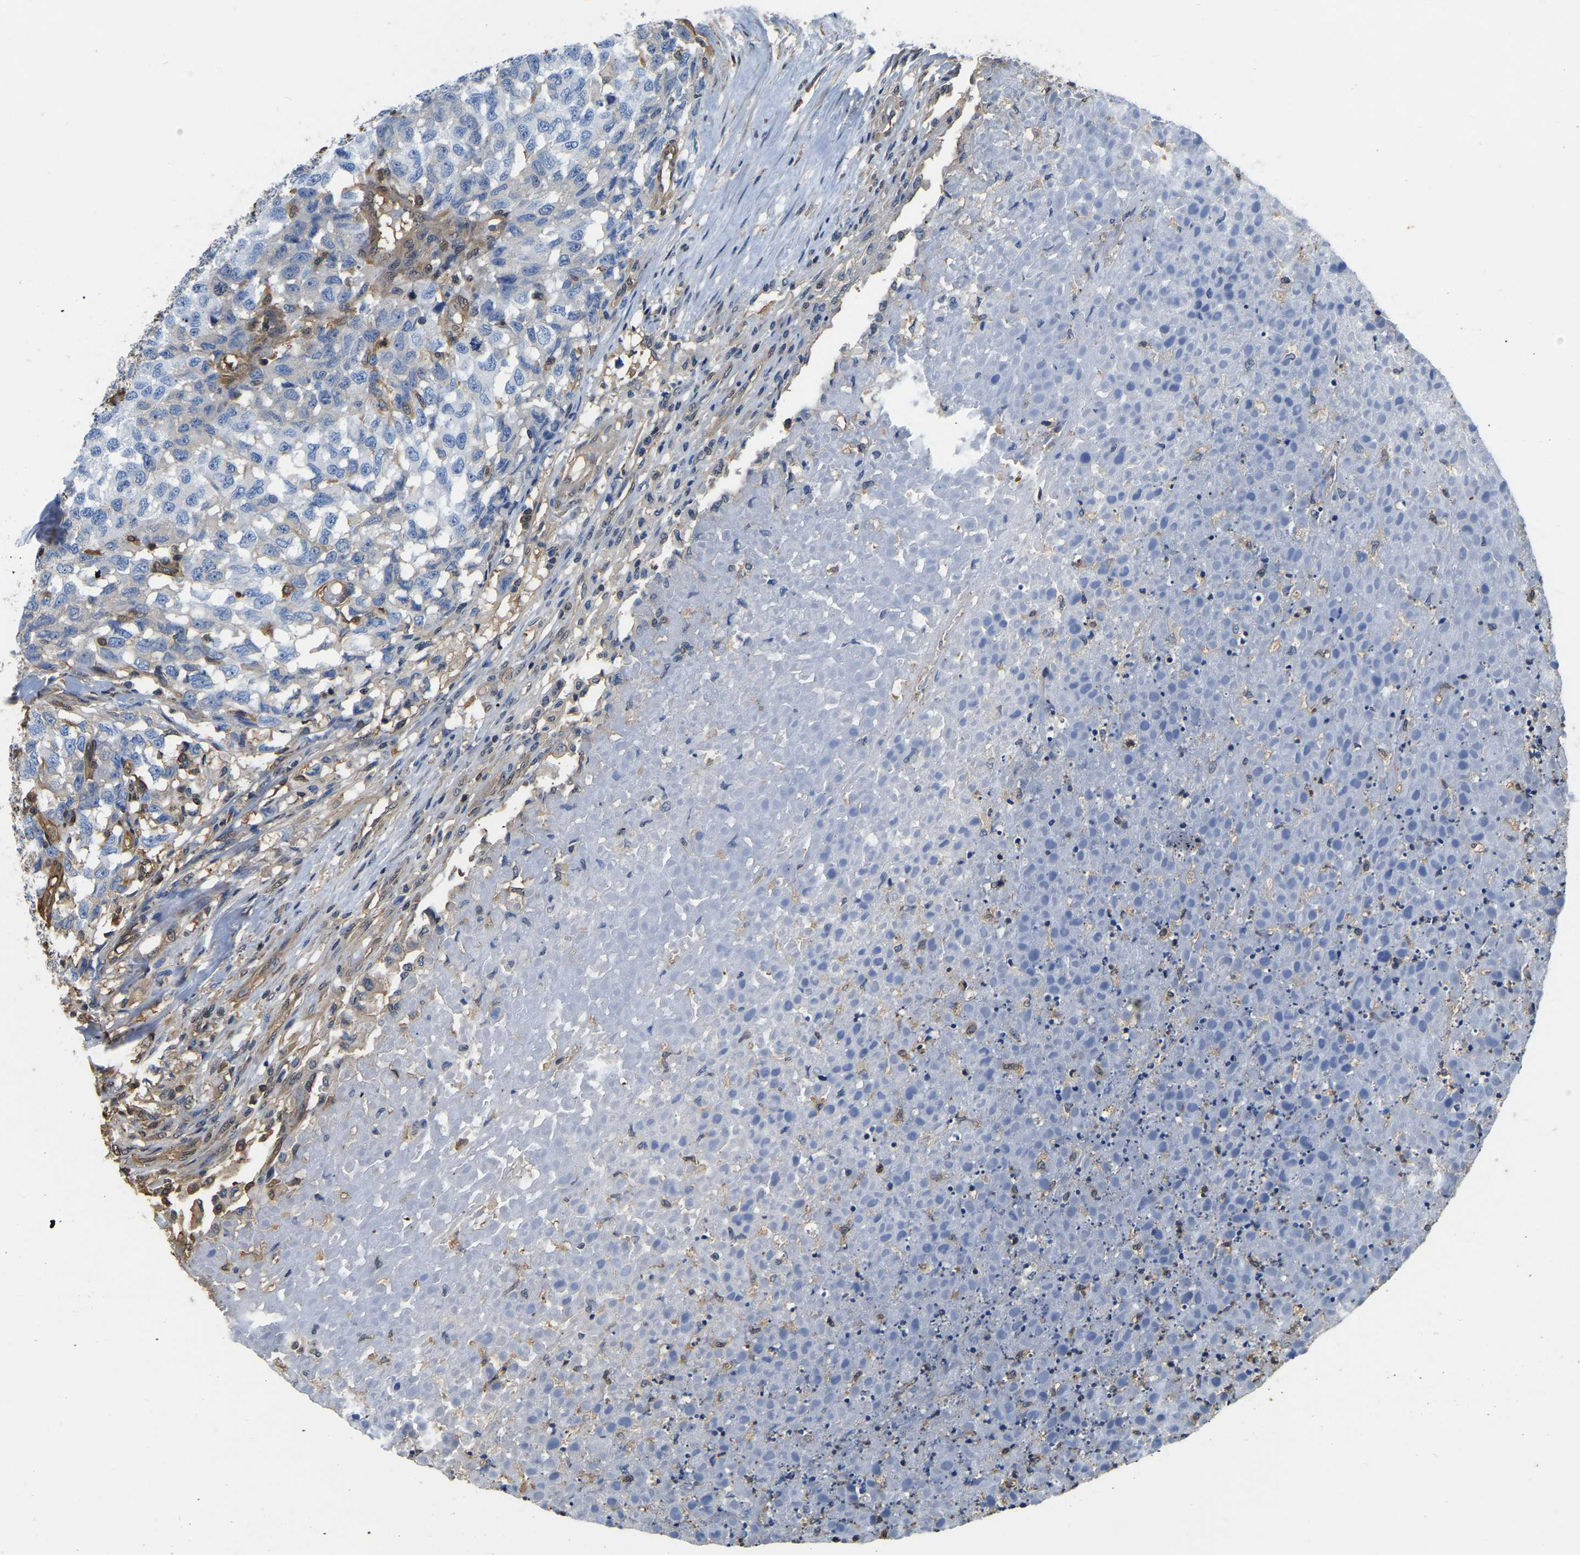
{"staining": {"intensity": "negative", "quantity": "none", "location": "none"}, "tissue": "testis cancer", "cell_type": "Tumor cells", "image_type": "cancer", "snomed": [{"axis": "morphology", "description": "Seminoma, NOS"}, {"axis": "topography", "description": "Testis"}], "caption": "This is an IHC micrograph of human seminoma (testis). There is no positivity in tumor cells.", "gene": "LDHB", "patient": {"sex": "male", "age": 59}}